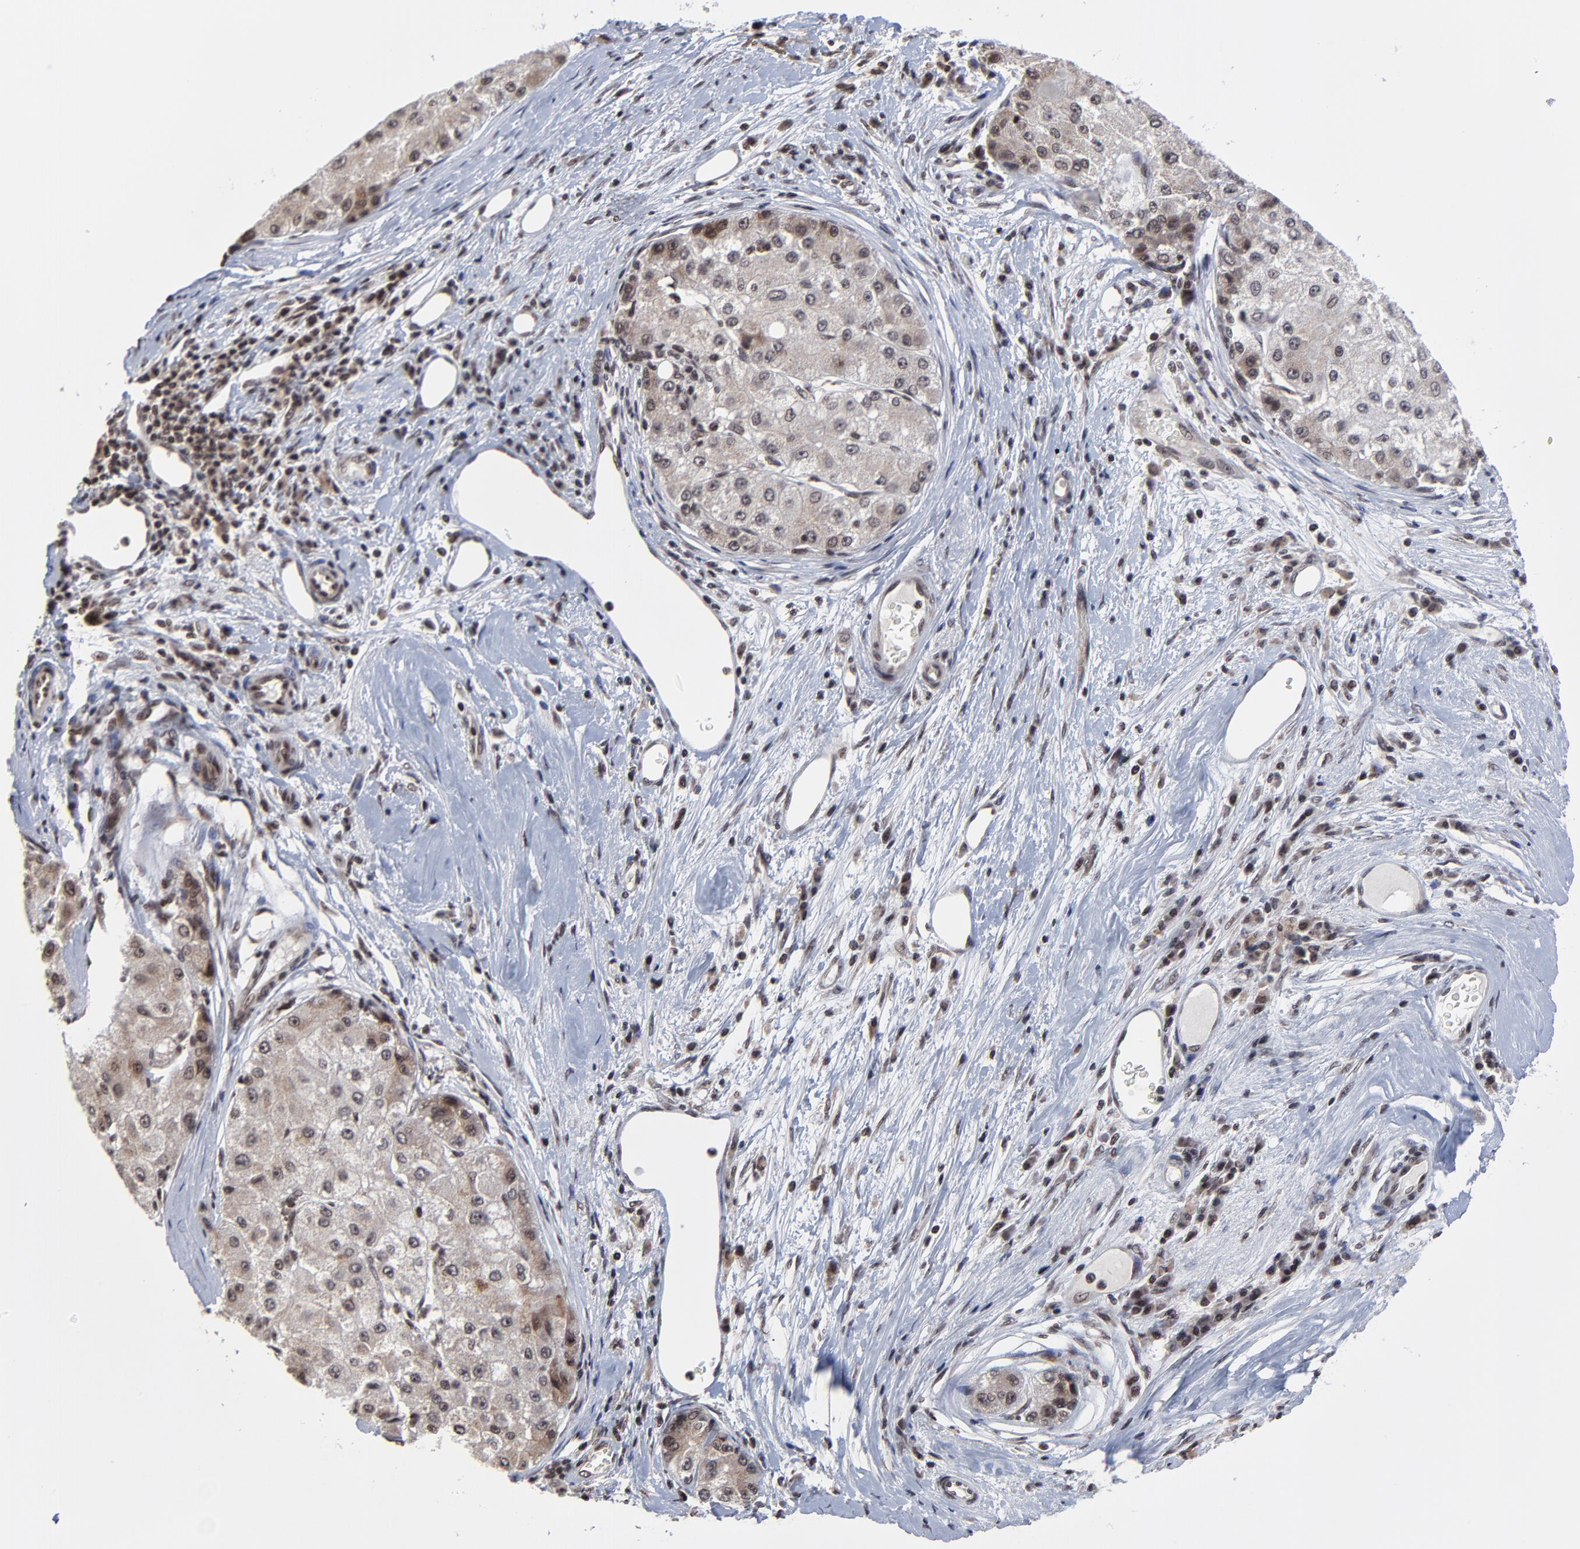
{"staining": {"intensity": "moderate", "quantity": ">75%", "location": "nuclear"}, "tissue": "liver cancer", "cell_type": "Tumor cells", "image_type": "cancer", "snomed": [{"axis": "morphology", "description": "Carcinoma, Hepatocellular, NOS"}, {"axis": "topography", "description": "Liver"}], "caption": "The histopathology image displays staining of liver cancer, revealing moderate nuclear protein expression (brown color) within tumor cells.", "gene": "ZNF777", "patient": {"sex": "male", "age": 80}}